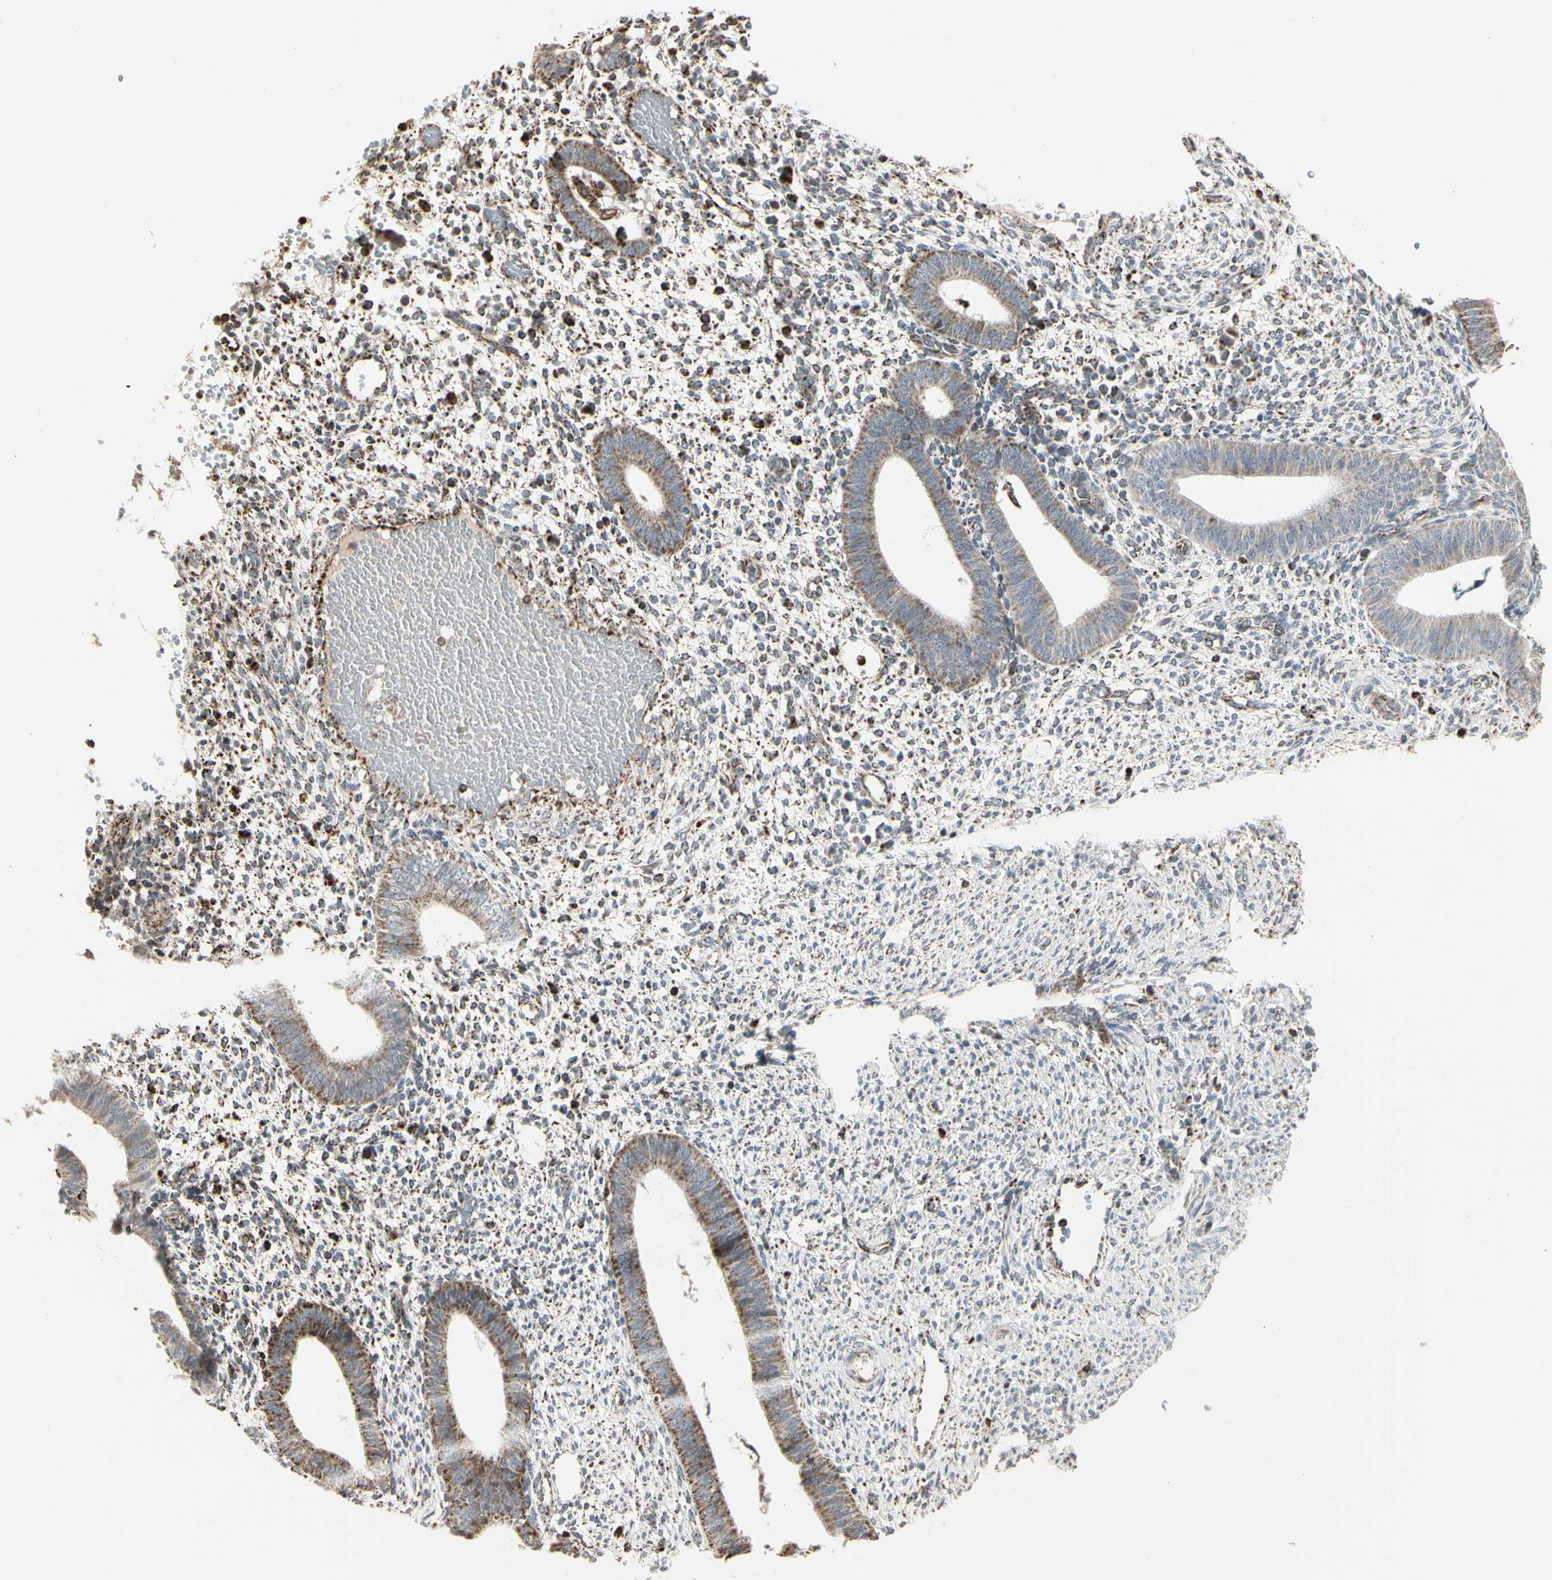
{"staining": {"intensity": "moderate", "quantity": "25%-75%", "location": "cytoplasmic/membranous"}, "tissue": "endometrium", "cell_type": "Cells in endometrial stroma", "image_type": "normal", "snomed": [{"axis": "morphology", "description": "Normal tissue, NOS"}, {"axis": "topography", "description": "Endometrium"}], "caption": "Immunohistochemistry of unremarkable endometrium displays medium levels of moderate cytoplasmic/membranous expression in about 25%-75% of cells in endometrial stroma.", "gene": "TMEM176A", "patient": {"sex": "female", "age": 35}}